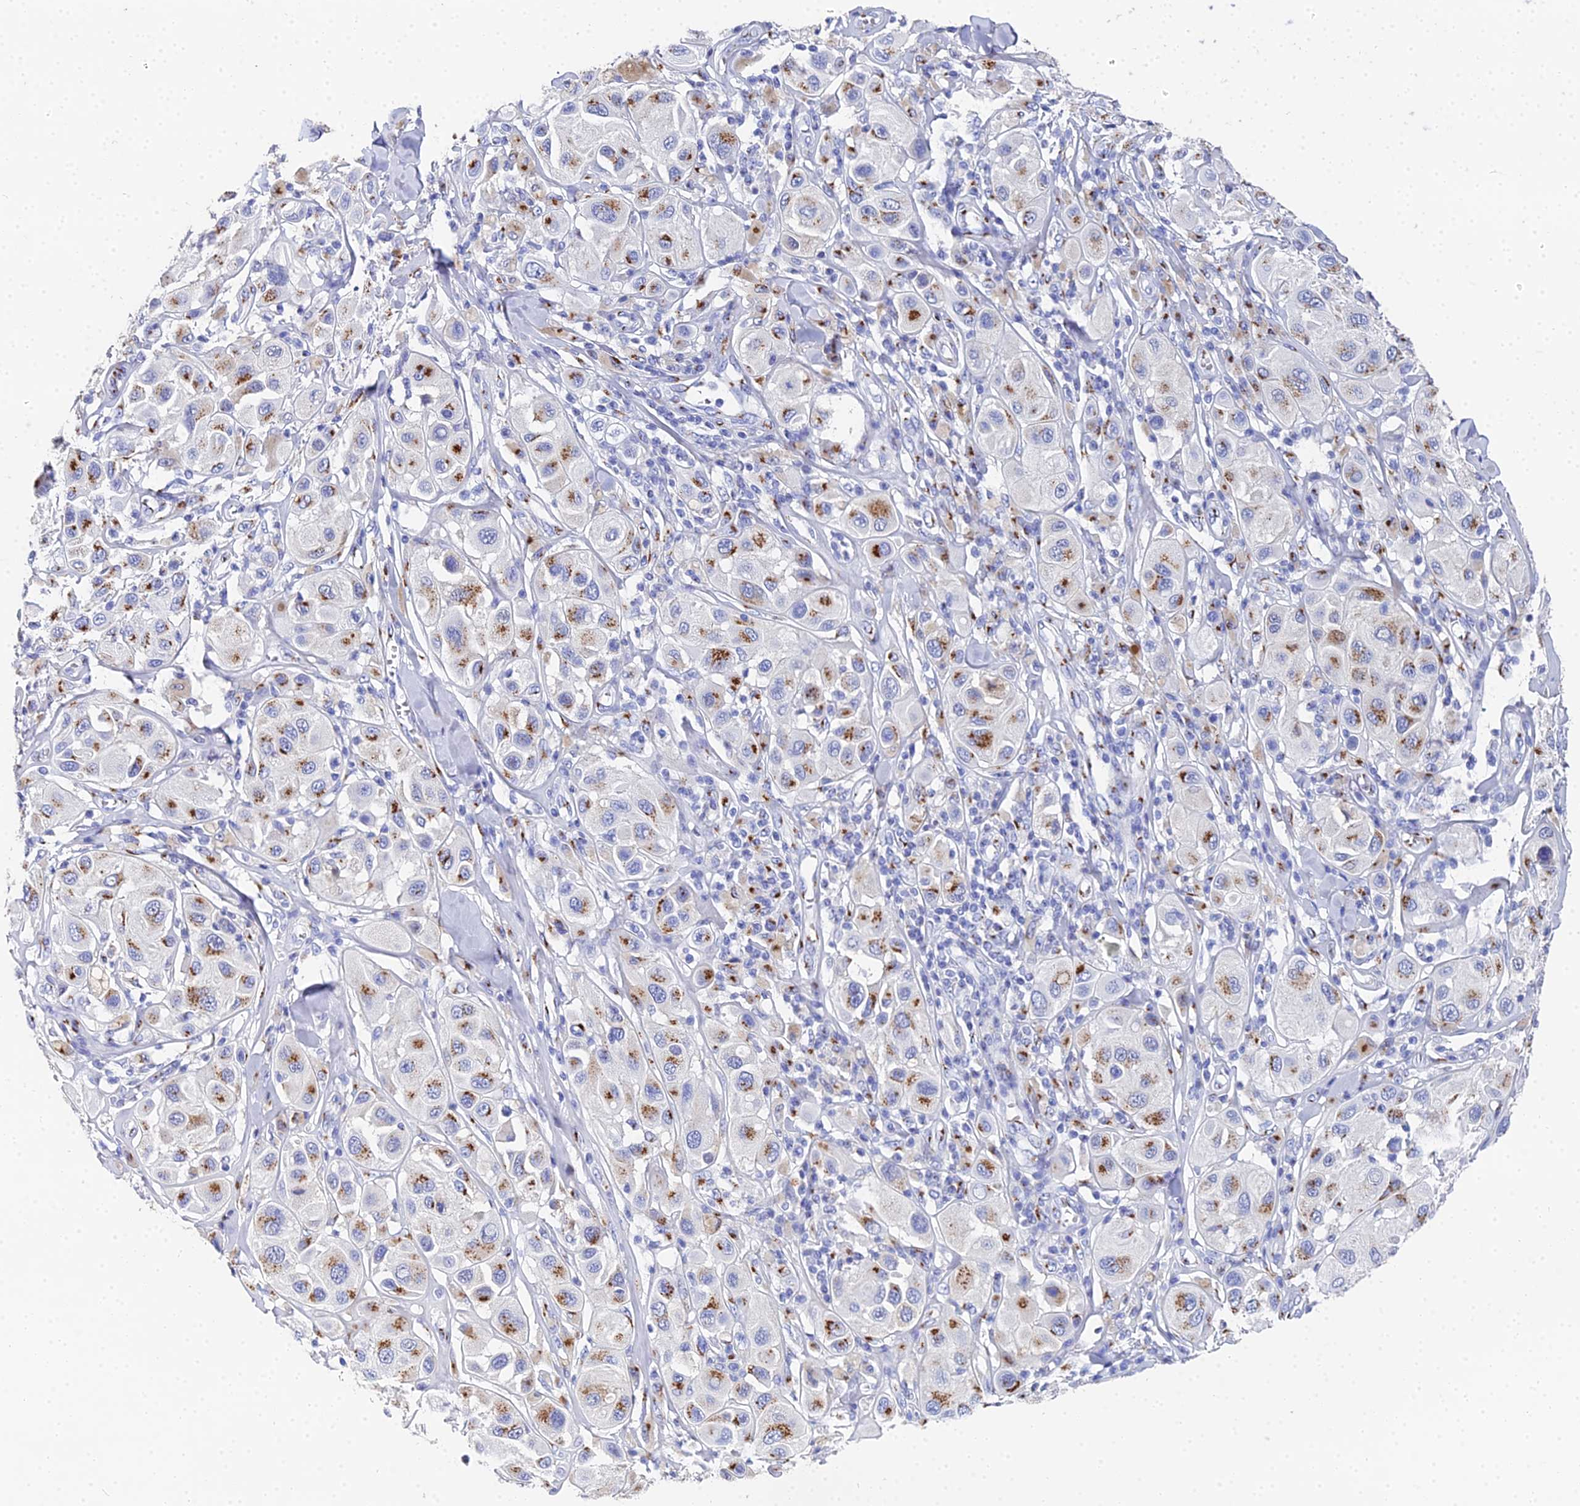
{"staining": {"intensity": "moderate", "quantity": ">75%", "location": "cytoplasmic/membranous"}, "tissue": "melanoma", "cell_type": "Tumor cells", "image_type": "cancer", "snomed": [{"axis": "morphology", "description": "Malignant melanoma, Metastatic site"}, {"axis": "topography", "description": "Skin"}], "caption": "Malignant melanoma (metastatic site) stained with DAB immunohistochemistry shows medium levels of moderate cytoplasmic/membranous expression in approximately >75% of tumor cells.", "gene": "ENSG00000268674", "patient": {"sex": "male", "age": 41}}